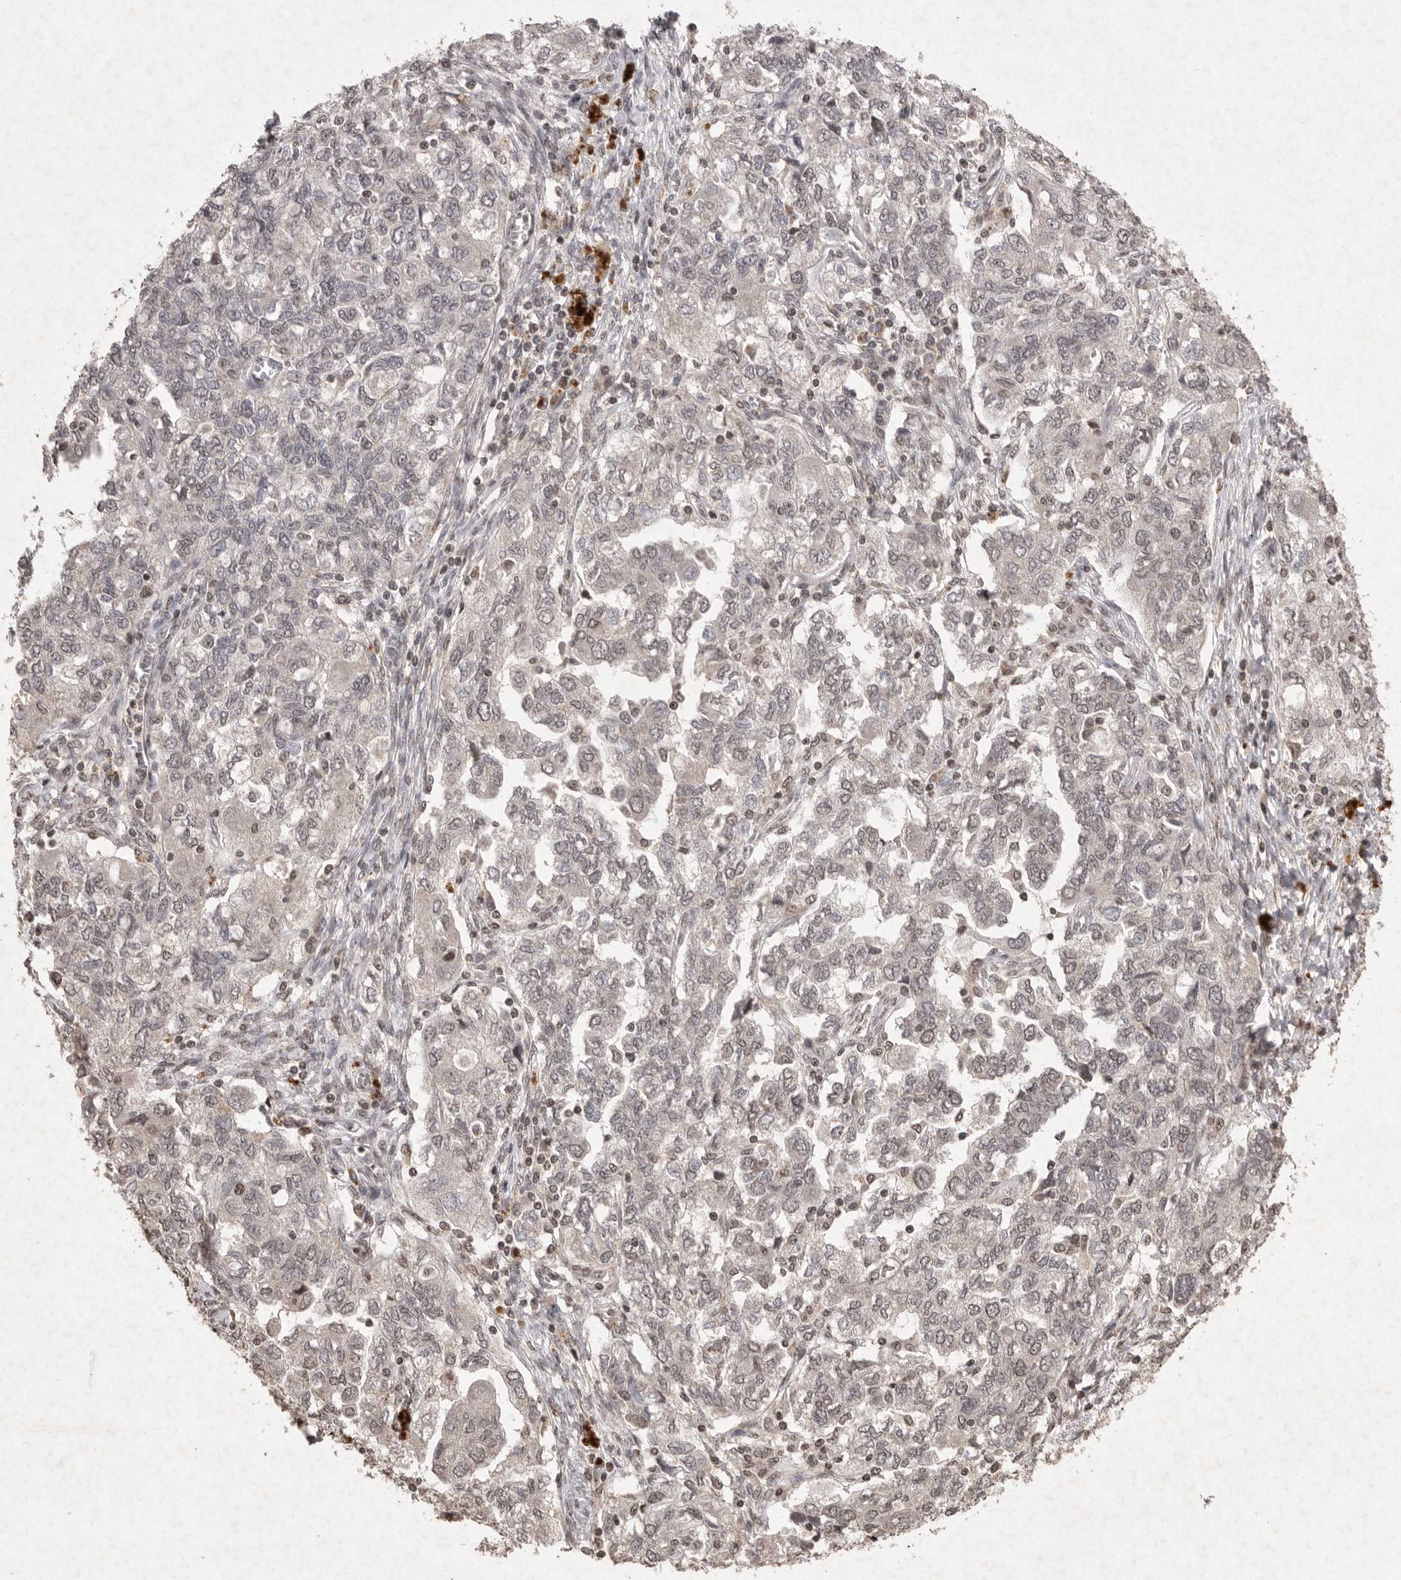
{"staining": {"intensity": "weak", "quantity": "<25%", "location": "nuclear"}, "tissue": "ovarian cancer", "cell_type": "Tumor cells", "image_type": "cancer", "snomed": [{"axis": "morphology", "description": "Carcinoma, NOS"}, {"axis": "morphology", "description": "Cystadenocarcinoma, serous, NOS"}, {"axis": "topography", "description": "Ovary"}], "caption": "Ovarian cancer (serous cystadenocarcinoma) was stained to show a protein in brown. There is no significant positivity in tumor cells.", "gene": "APLNR", "patient": {"sex": "female", "age": 69}}